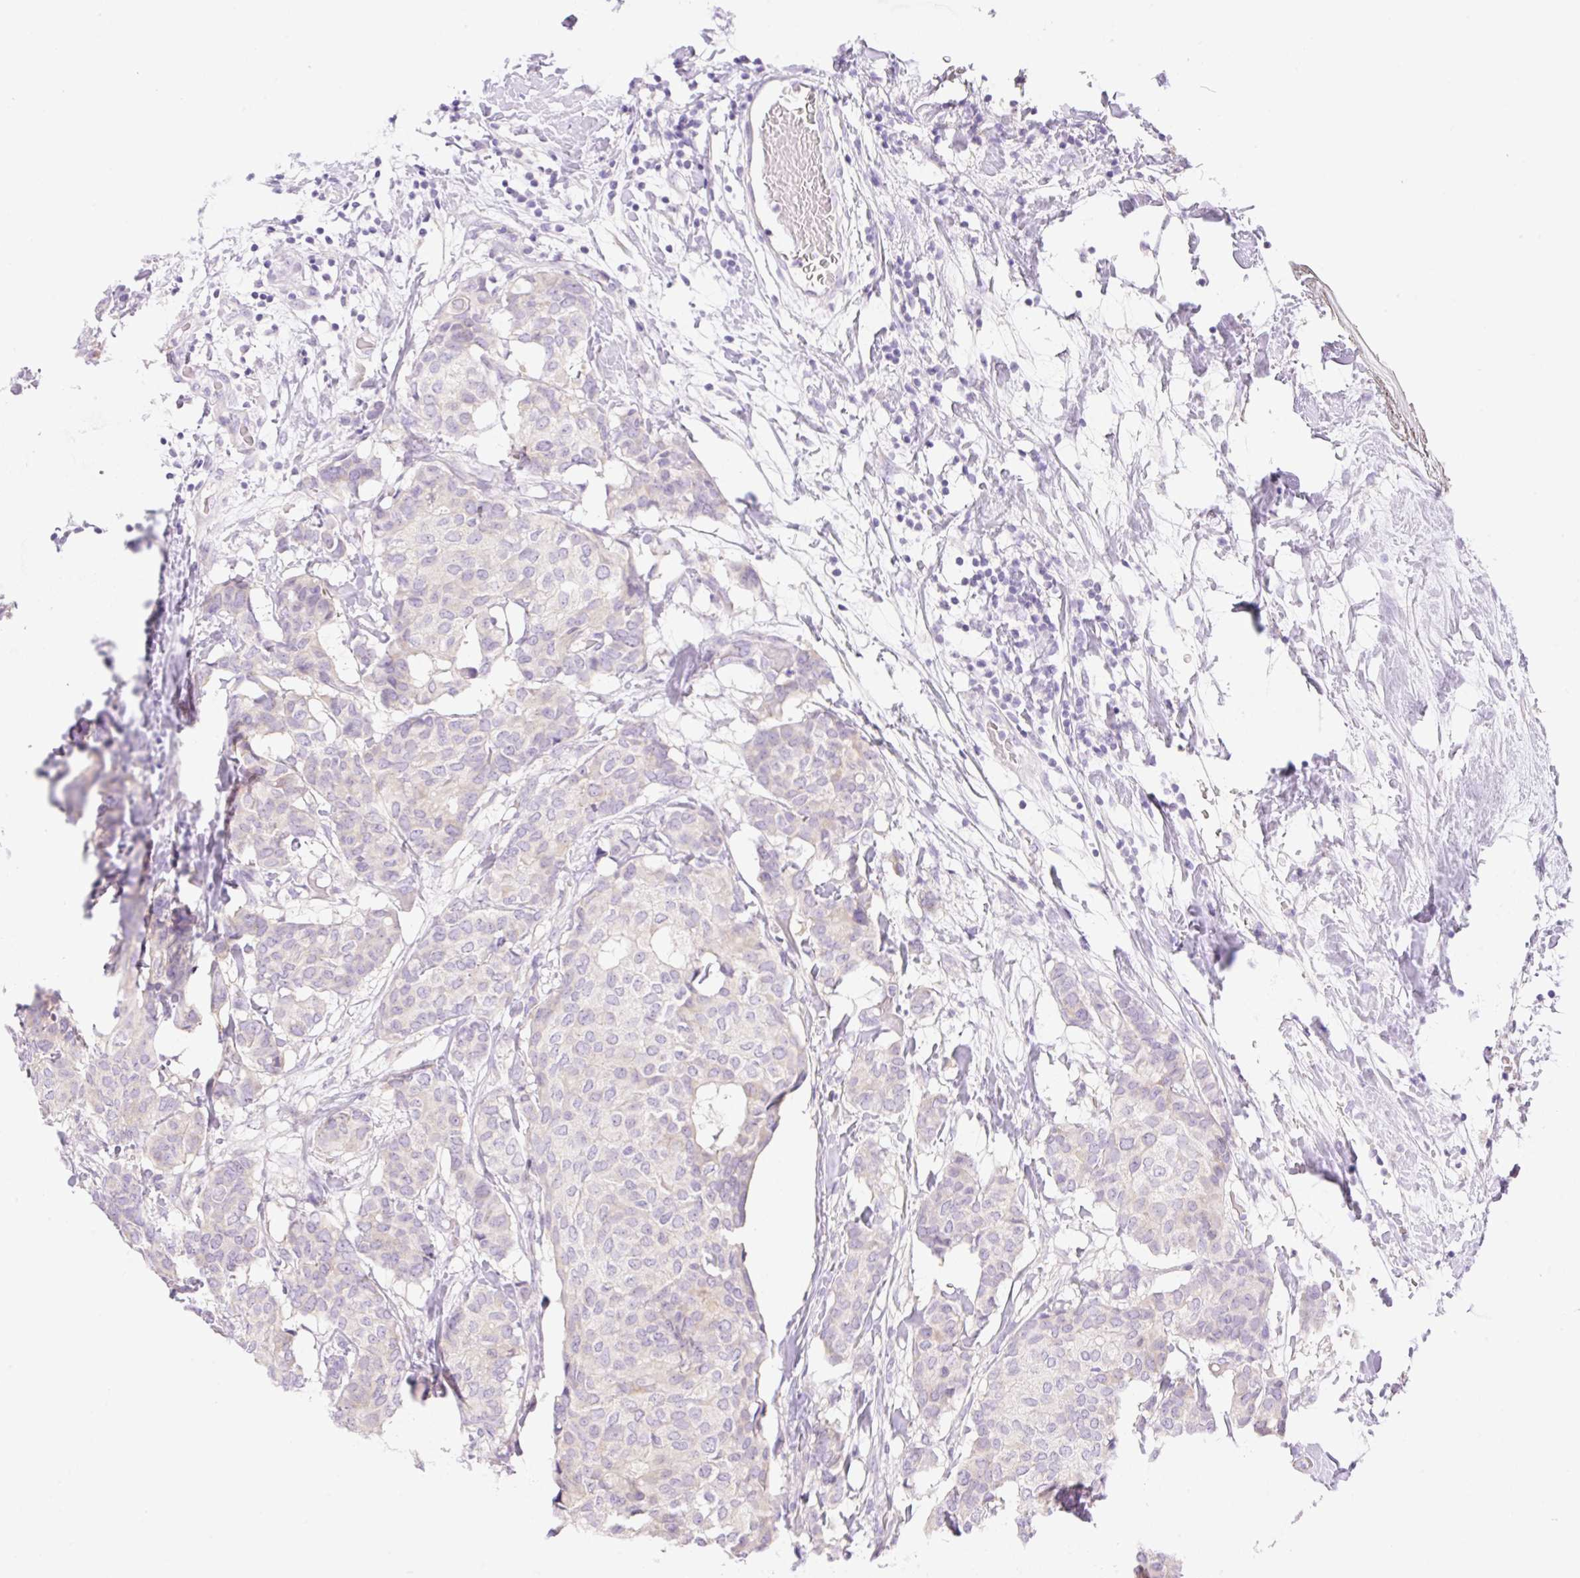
{"staining": {"intensity": "negative", "quantity": "none", "location": "none"}, "tissue": "breast cancer", "cell_type": "Tumor cells", "image_type": "cancer", "snomed": [{"axis": "morphology", "description": "Duct carcinoma"}, {"axis": "topography", "description": "Breast"}], "caption": "Protein analysis of breast cancer (invasive ductal carcinoma) exhibits no significant positivity in tumor cells.", "gene": "DENND5A", "patient": {"sex": "female", "age": 75}}